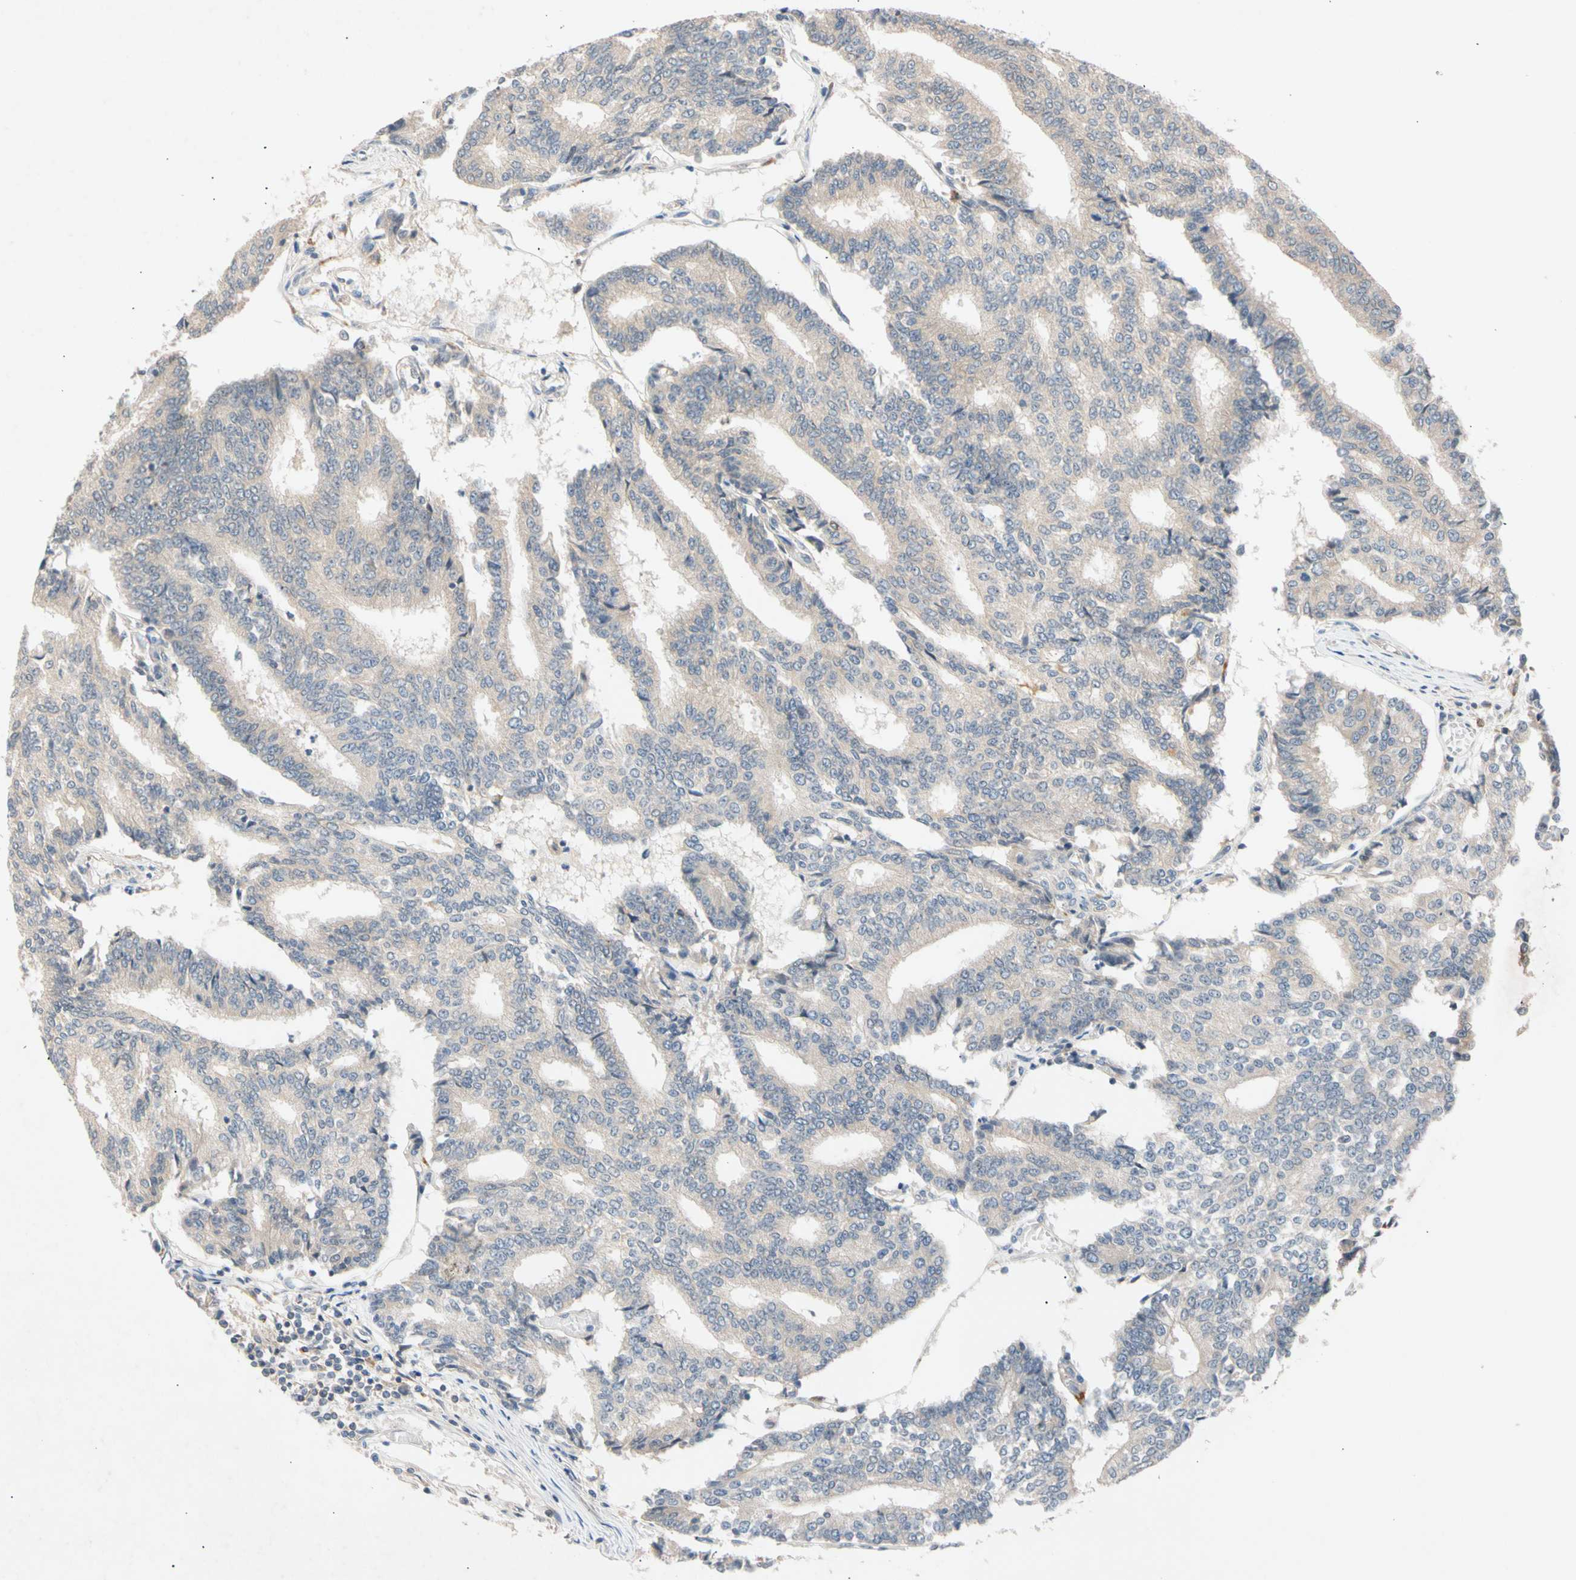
{"staining": {"intensity": "weak", "quantity": "25%-75%", "location": "cytoplasmic/membranous"}, "tissue": "prostate cancer", "cell_type": "Tumor cells", "image_type": "cancer", "snomed": [{"axis": "morphology", "description": "Adenocarcinoma, High grade"}, {"axis": "topography", "description": "Prostate"}], "caption": "Tumor cells display low levels of weak cytoplasmic/membranous positivity in approximately 25%-75% of cells in prostate high-grade adenocarcinoma. (Stains: DAB (3,3'-diaminobenzidine) in brown, nuclei in blue, Microscopy: brightfield microscopy at high magnification).", "gene": "CNST", "patient": {"sex": "male", "age": 55}}